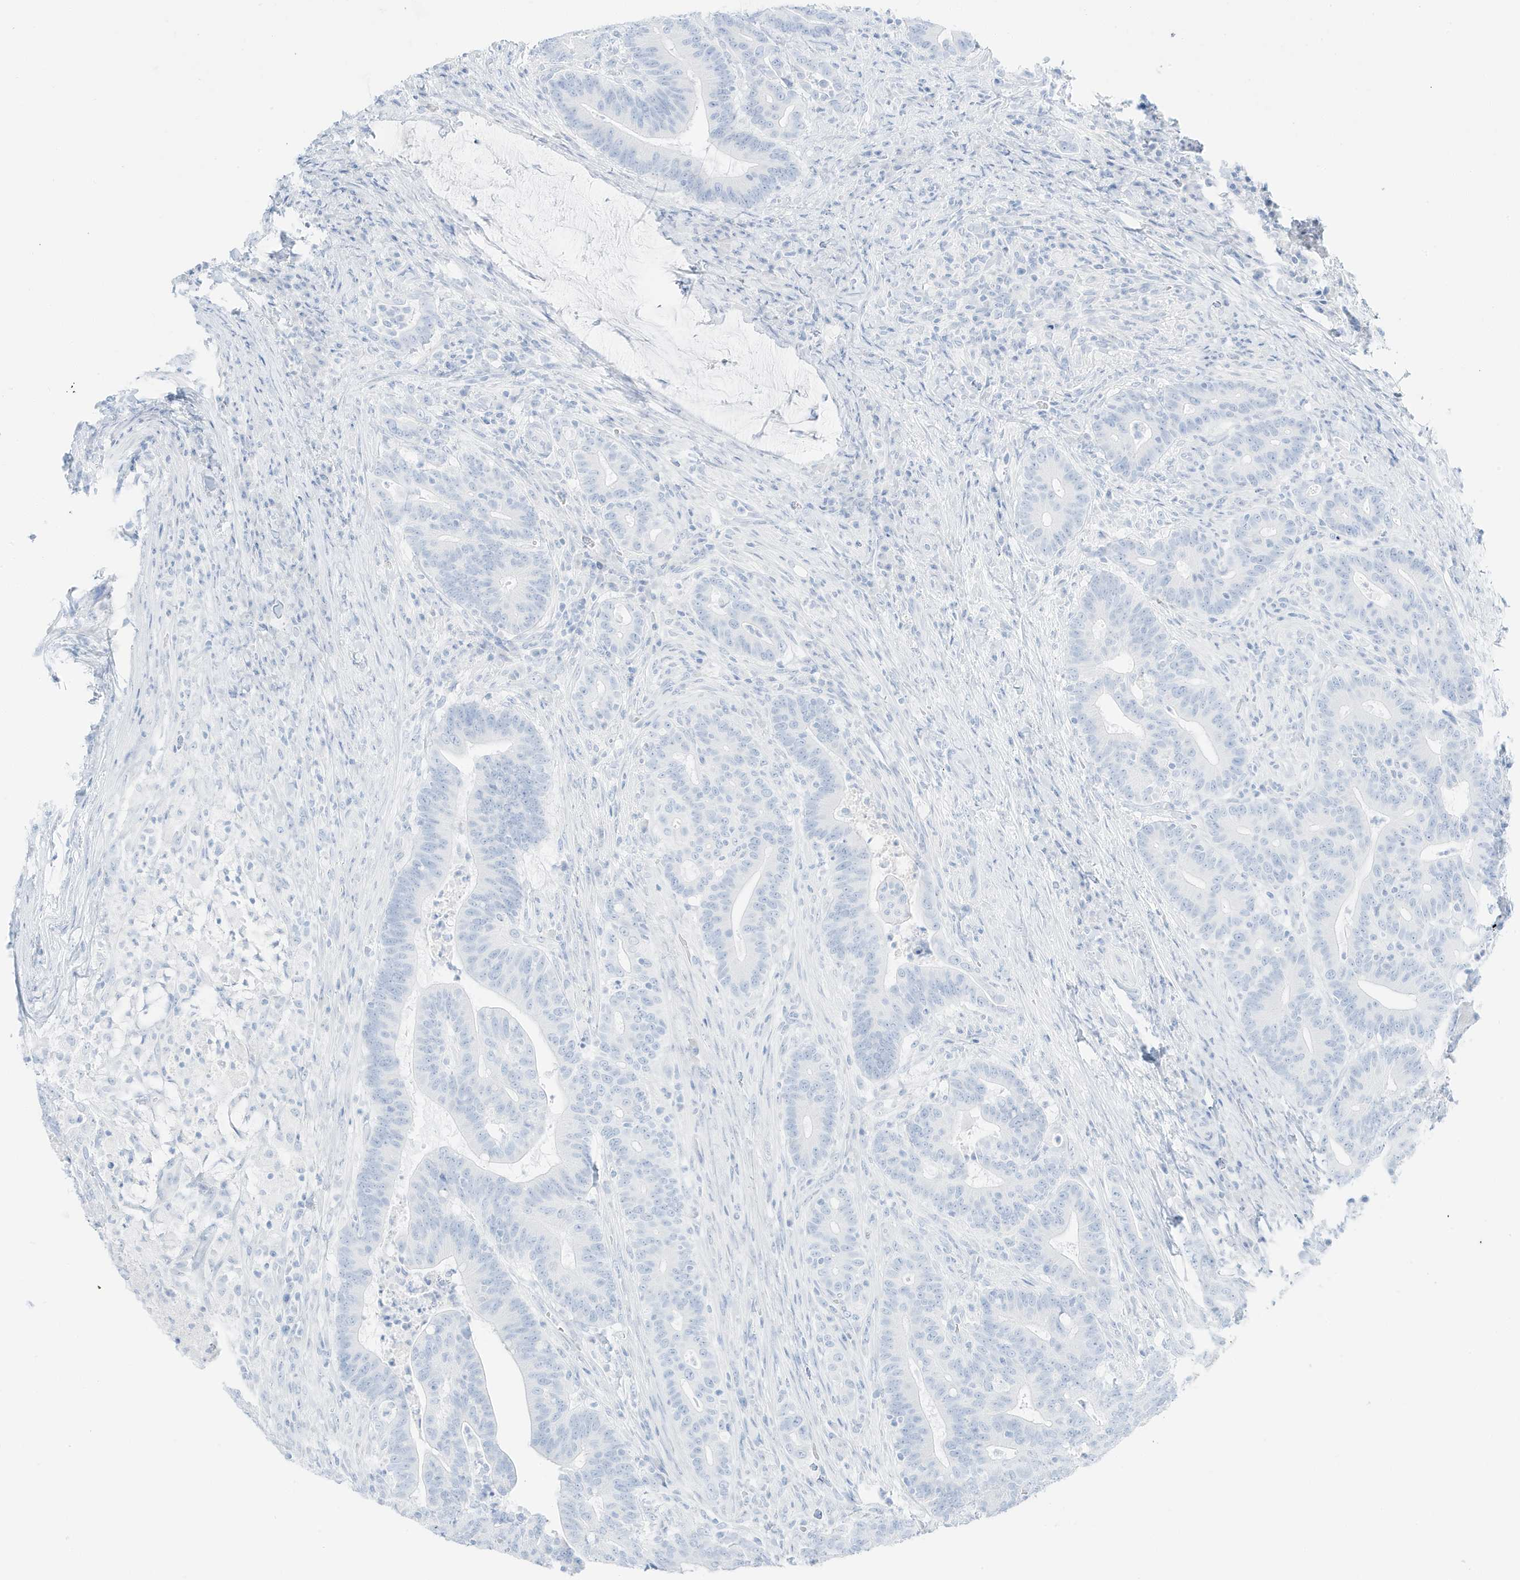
{"staining": {"intensity": "negative", "quantity": "none", "location": "none"}, "tissue": "colorectal cancer", "cell_type": "Tumor cells", "image_type": "cancer", "snomed": [{"axis": "morphology", "description": "Adenocarcinoma, NOS"}, {"axis": "topography", "description": "Colon"}], "caption": "This photomicrograph is of colorectal cancer (adenocarcinoma) stained with IHC to label a protein in brown with the nuclei are counter-stained blue. There is no expression in tumor cells.", "gene": "SLC22A13", "patient": {"sex": "female", "age": 66}}